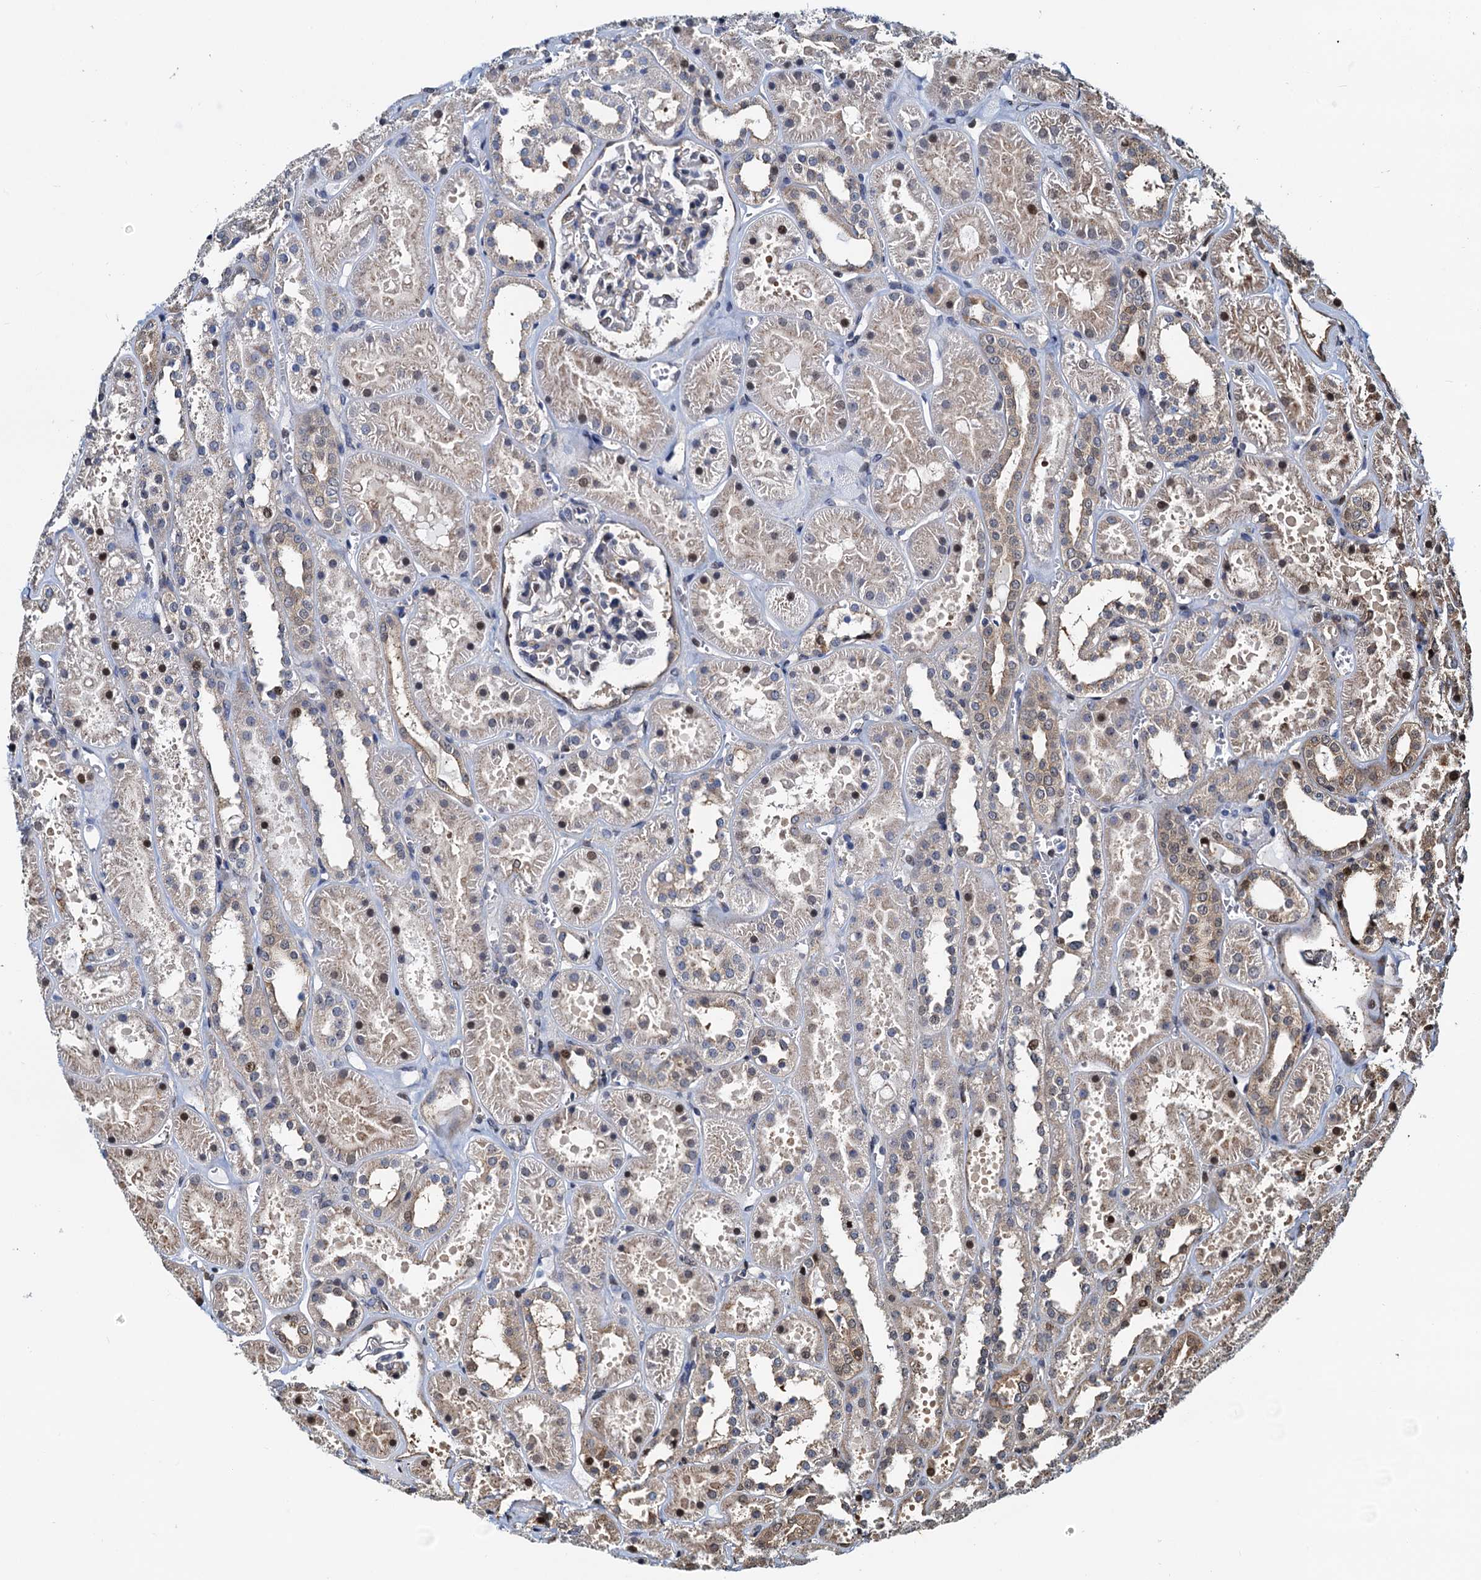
{"staining": {"intensity": "weak", "quantity": "<25%", "location": "nuclear"}, "tissue": "kidney", "cell_type": "Cells in glomeruli", "image_type": "normal", "snomed": [{"axis": "morphology", "description": "Normal tissue, NOS"}, {"axis": "topography", "description": "Kidney"}], "caption": "Immunohistochemistry micrograph of unremarkable kidney: human kidney stained with DAB shows no significant protein positivity in cells in glomeruli. (IHC, brightfield microscopy, high magnification).", "gene": "PTGES3", "patient": {"sex": "female", "age": 41}}